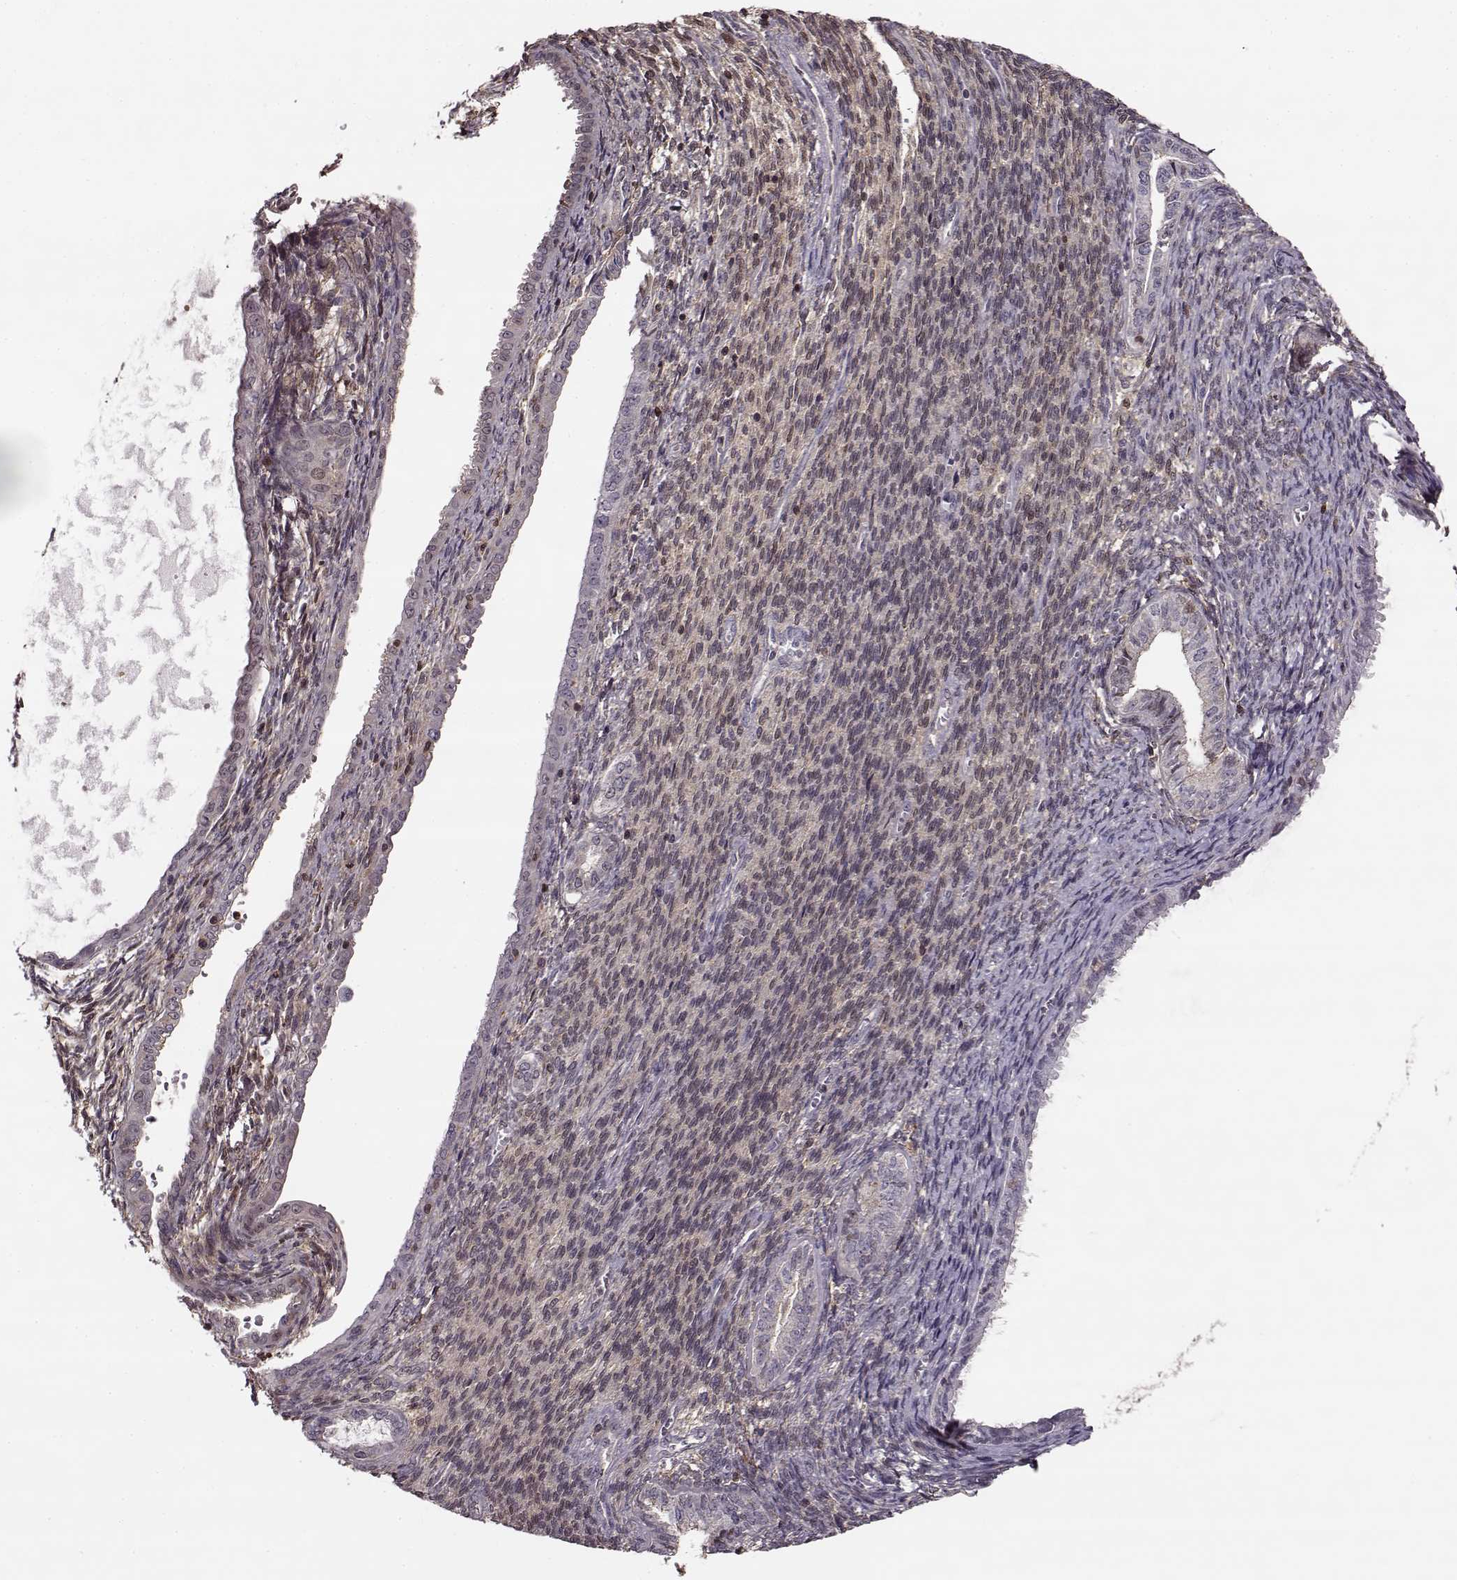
{"staining": {"intensity": "negative", "quantity": "none", "location": "none"}, "tissue": "endometrial cancer", "cell_type": "Tumor cells", "image_type": "cancer", "snomed": [{"axis": "morphology", "description": "Adenocarcinoma, NOS"}, {"axis": "topography", "description": "Endometrium"}], "caption": "DAB immunohistochemical staining of endometrial adenocarcinoma displays no significant positivity in tumor cells.", "gene": "MFSD1", "patient": {"sex": "female", "age": 86}}